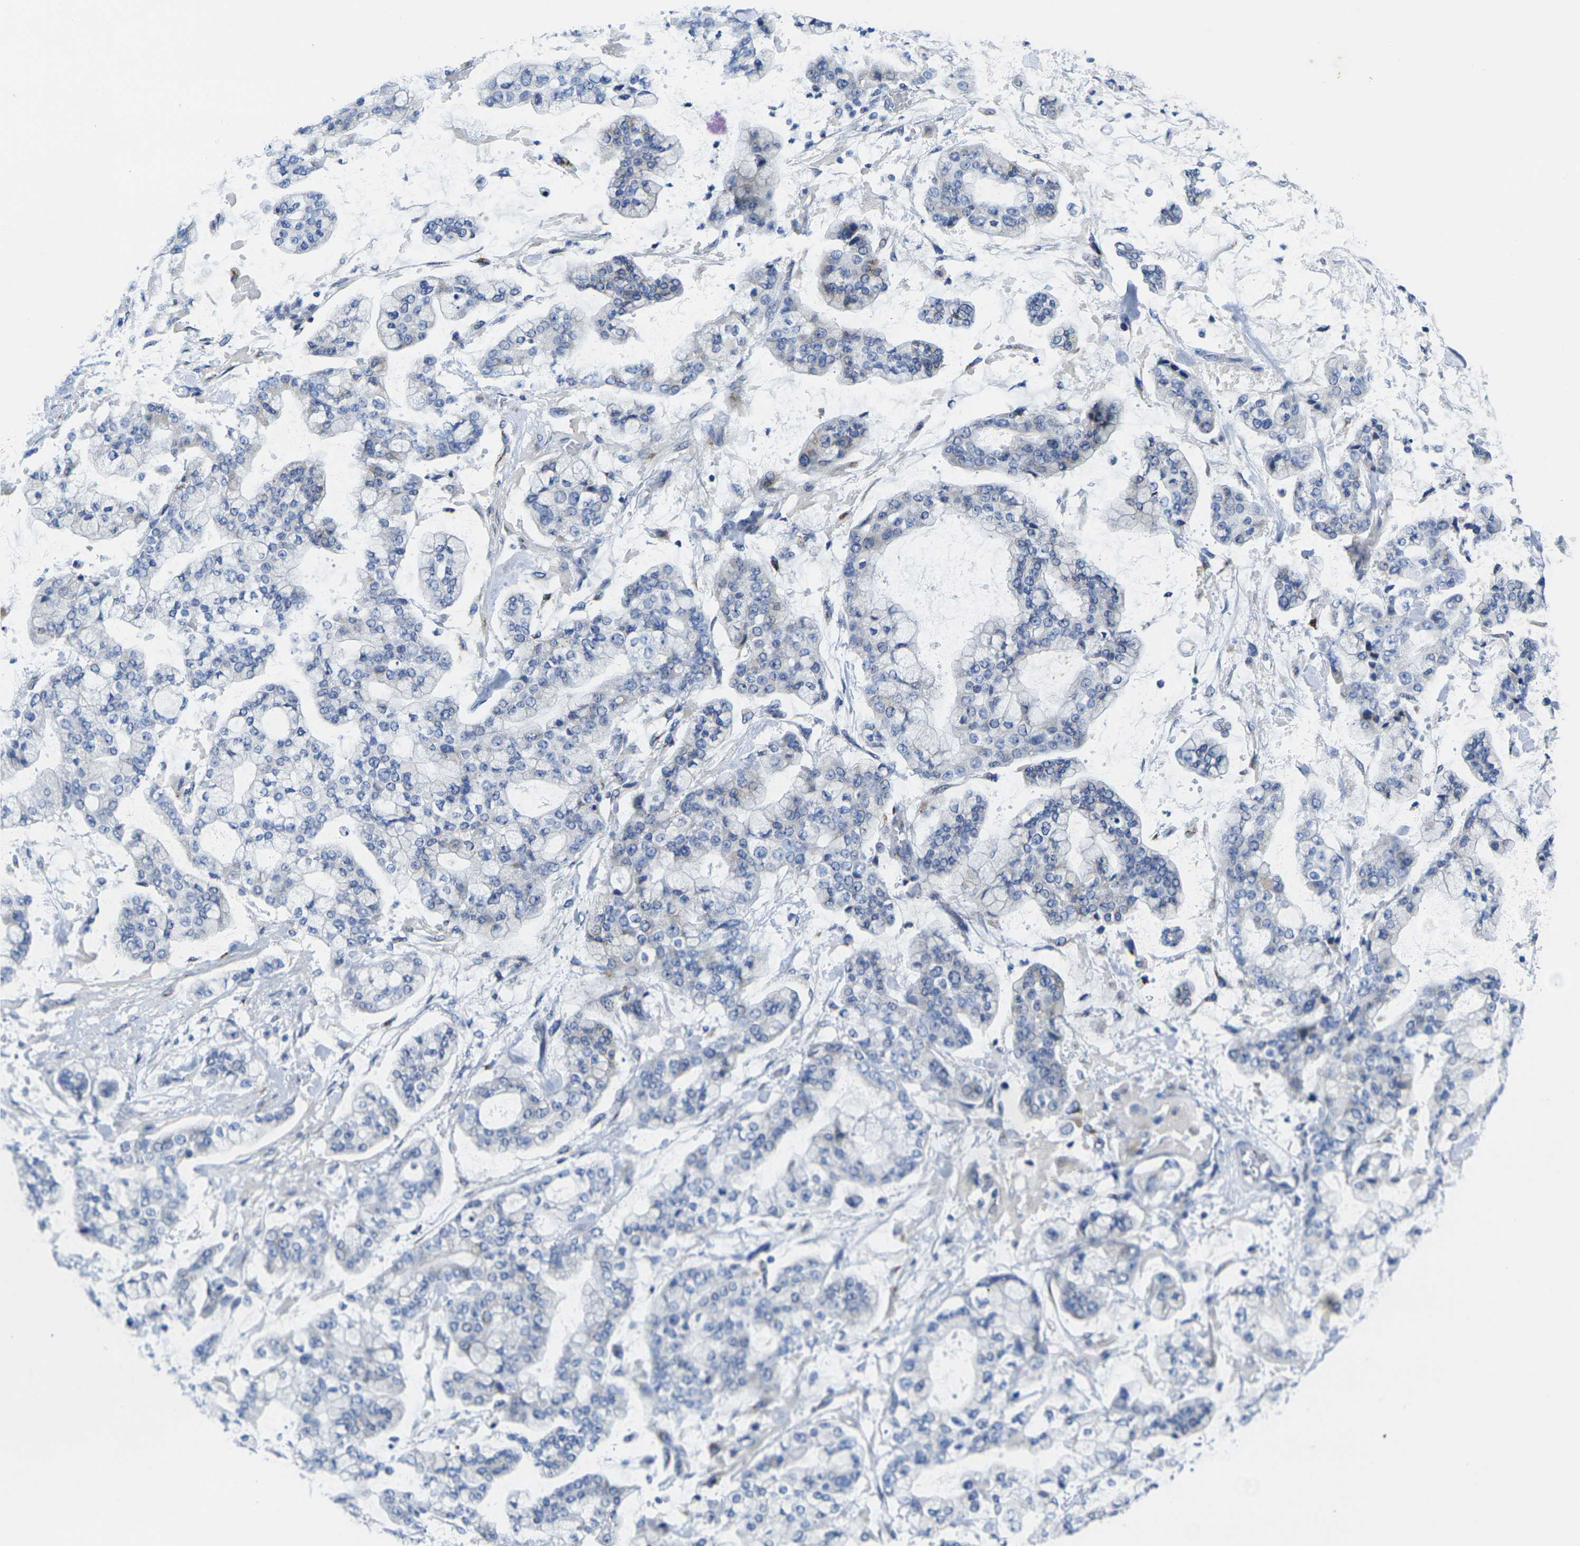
{"staining": {"intensity": "negative", "quantity": "none", "location": "none"}, "tissue": "stomach cancer", "cell_type": "Tumor cells", "image_type": "cancer", "snomed": [{"axis": "morphology", "description": "Normal tissue, NOS"}, {"axis": "morphology", "description": "Adenocarcinoma, NOS"}, {"axis": "topography", "description": "Stomach, upper"}, {"axis": "topography", "description": "Stomach"}], "caption": "There is no significant expression in tumor cells of adenocarcinoma (stomach).", "gene": "CRK", "patient": {"sex": "male", "age": 76}}